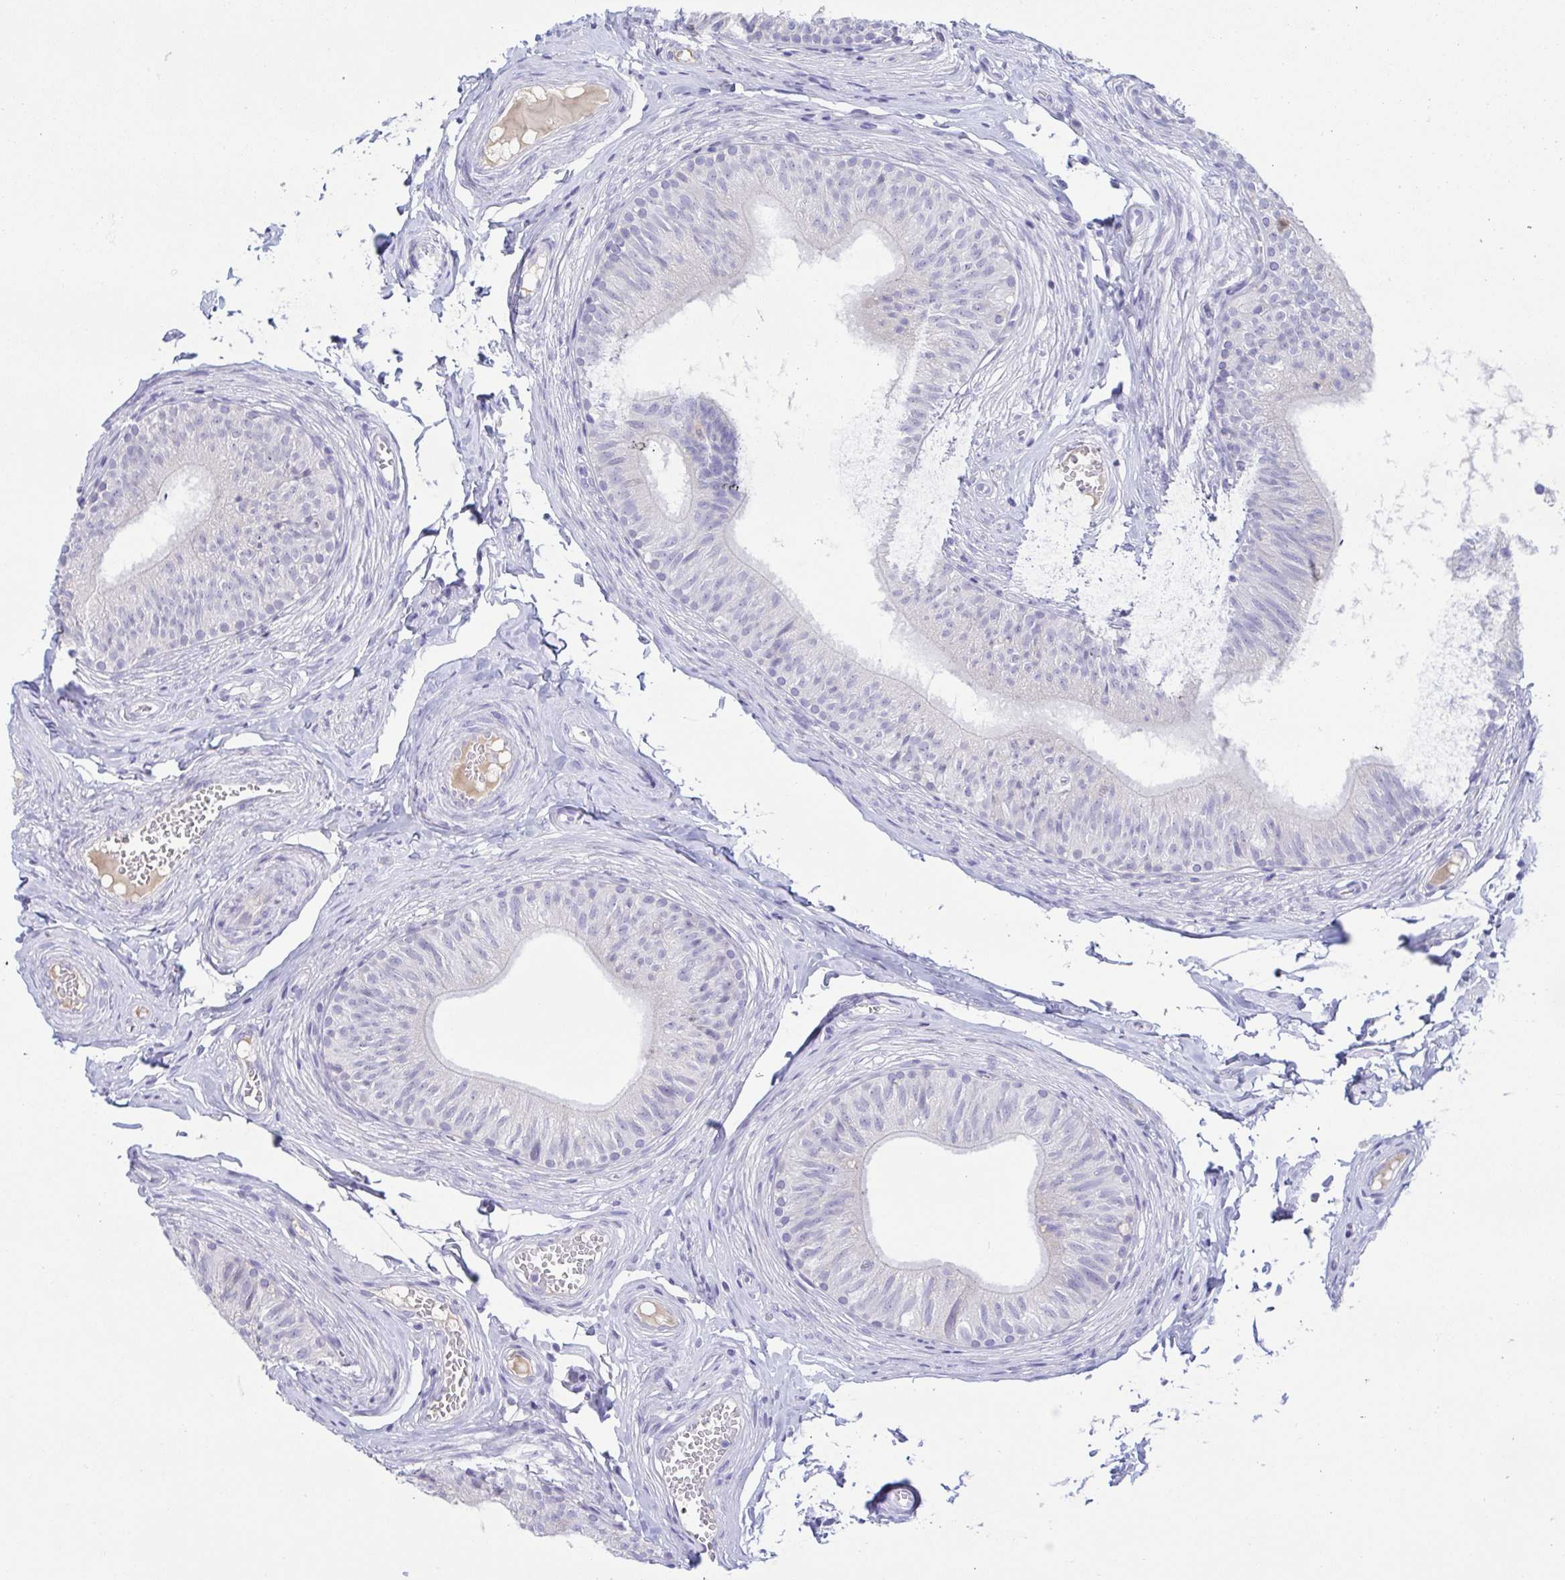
{"staining": {"intensity": "negative", "quantity": "none", "location": "none"}, "tissue": "epididymis", "cell_type": "Glandular cells", "image_type": "normal", "snomed": [{"axis": "morphology", "description": "Normal tissue, NOS"}, {"axis": "topography", "description": "Epididymis, spermatic cord, NOS"}, {"axis": "topography", "description": "Epididymis"}, {"axis": "topography", "description": "Peripheral nerve tissue"}], "caption": "The photomicrograph shows no staining of glandular cells in benign epididymis.", "gene": "TREH", "patient": {"sex": "male", "age": 29}}